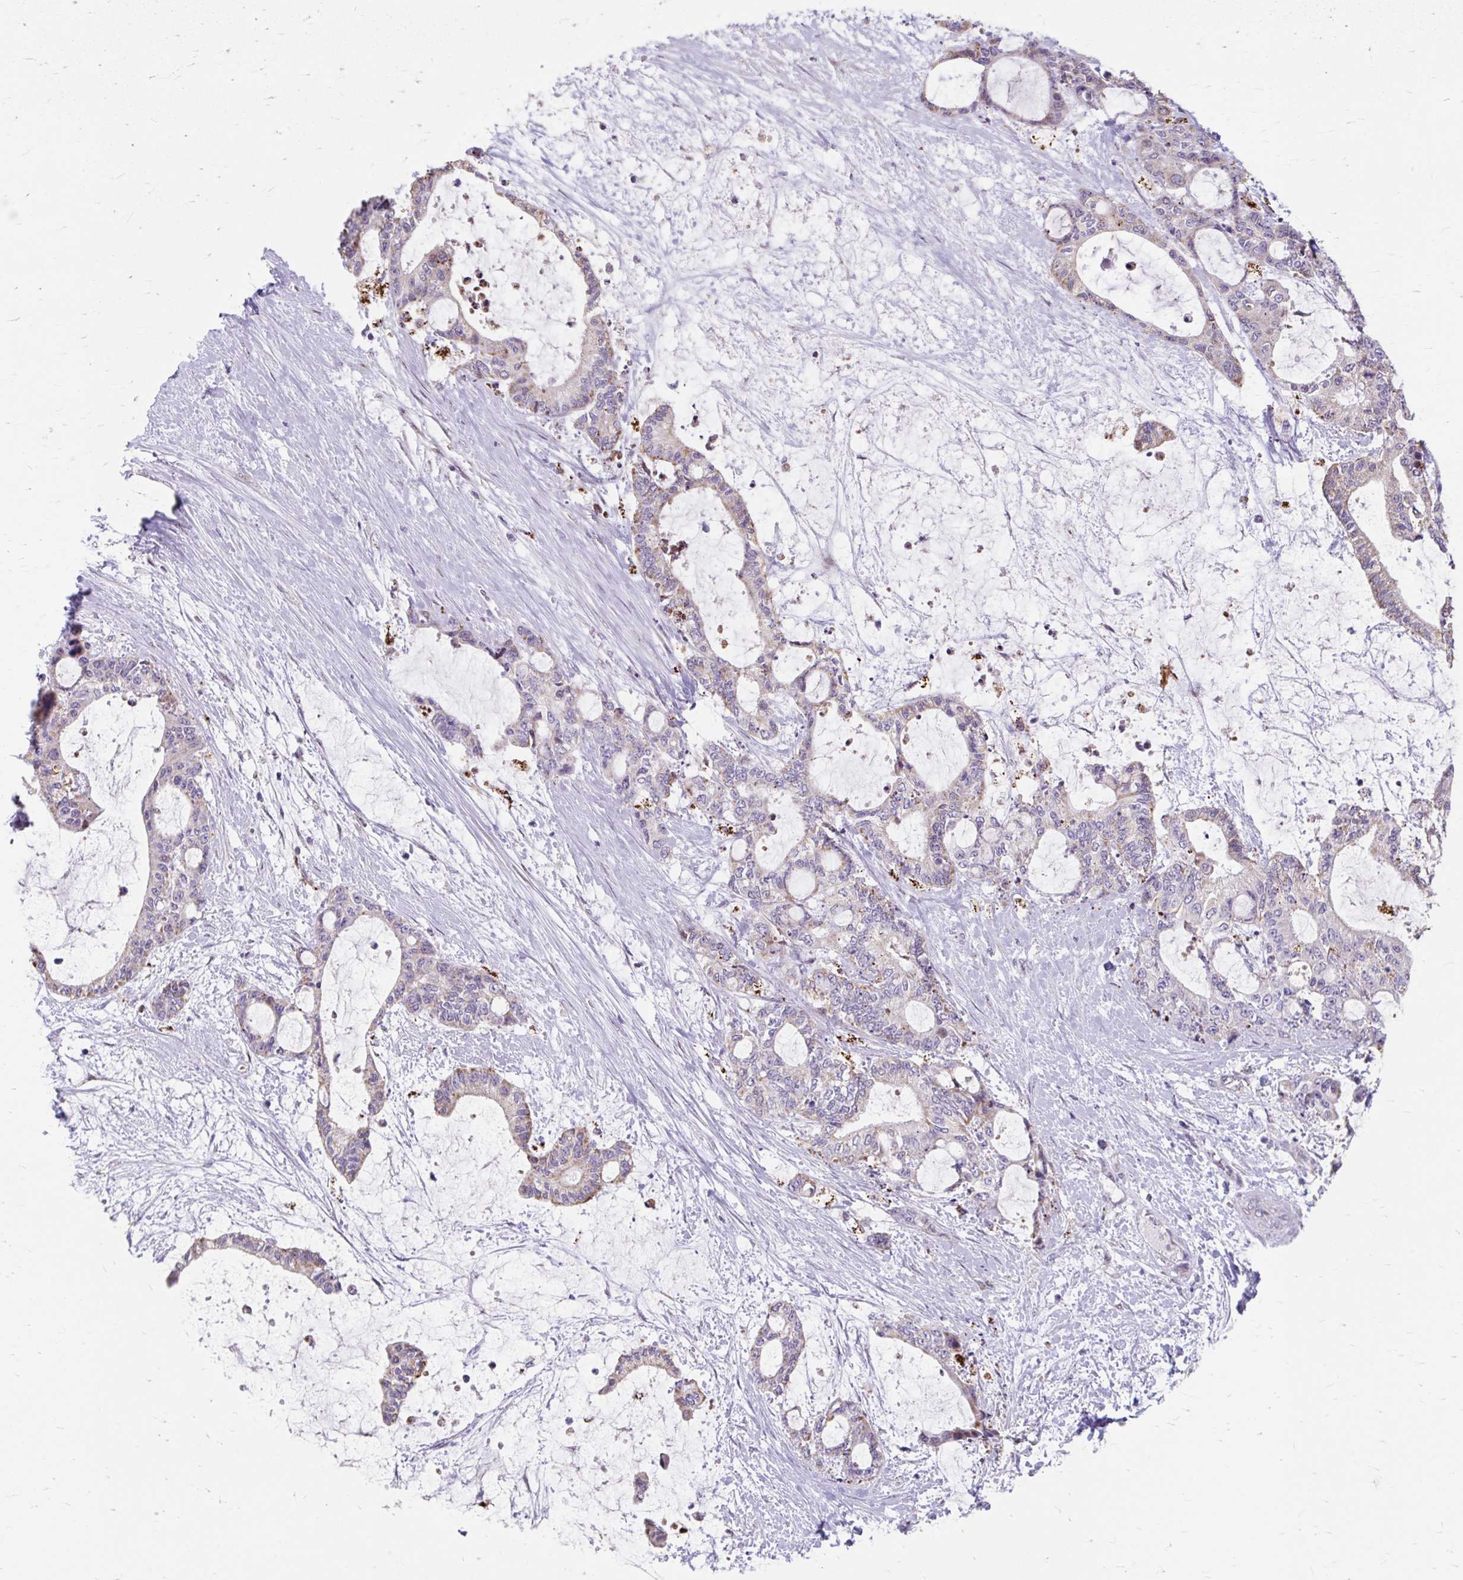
{"staining": {"intensity": "weak", "quantity": "<25%", "location": "cytoplasmic/membranous"}, "tissue": "liver cancer", "cell_type": "Tumor cells", "image_type": "cancer", "snomed": [{"axis": "morphology", "description": "Normal tissue, NOS"}, {"axis": "morphology", "description": "Cholangiocarcinoma"}, {"axis": "topography", "description": "Liver"}, {"axis": "topography", "description": "Peripheral nerve tissue"}], "caption": "A micrograph of human liver cancer (cholangiocarcinoma) is negative for staining in tumor cells.", "gene": "BEAN1", "patient": {"sex": "female", "age": 73}}